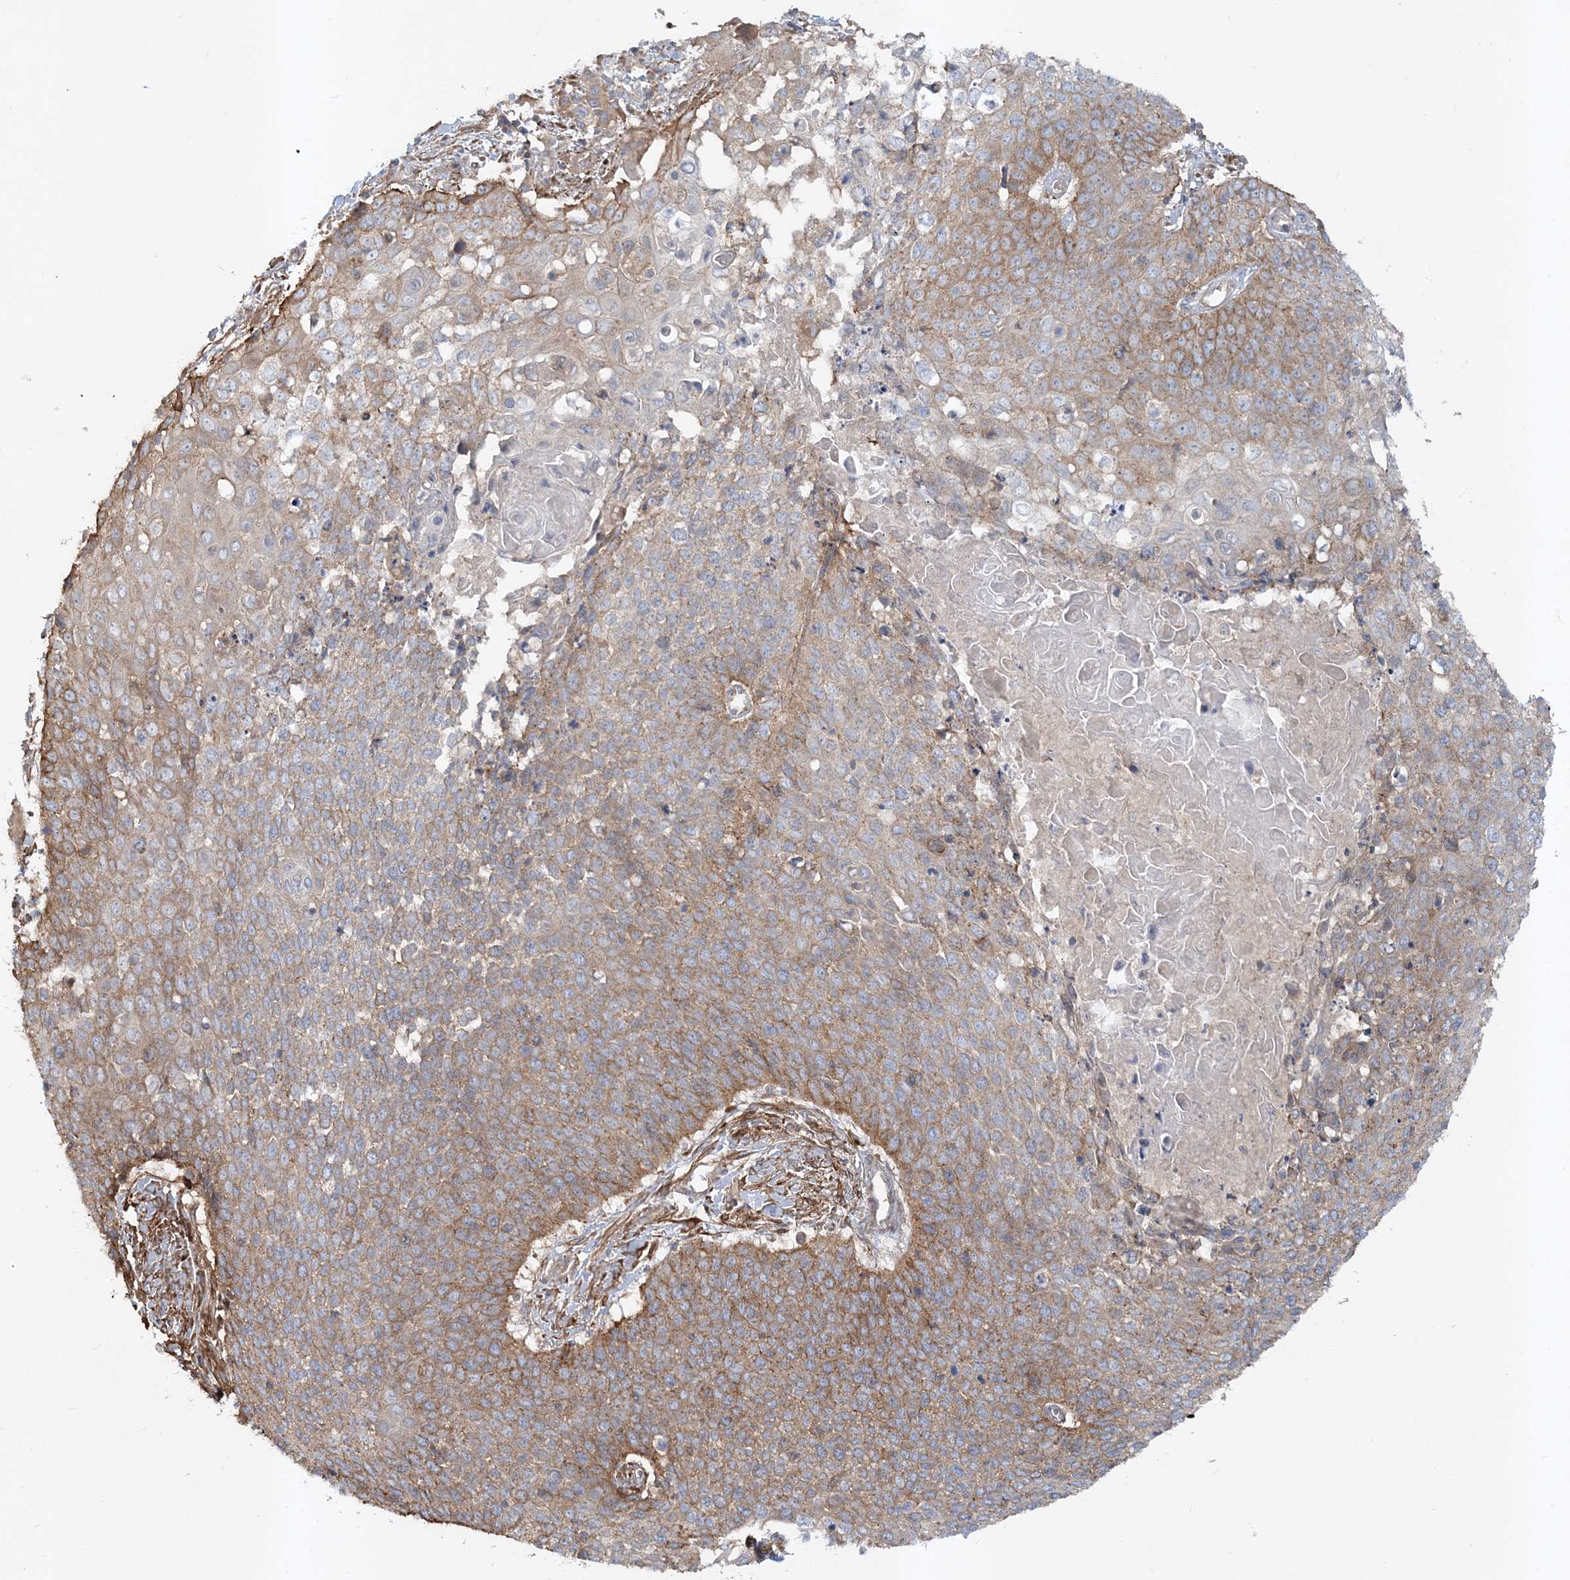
{"staining": {"intensity": "moderate", "quantity": "25%-75%", "location": "cytoplasmic/membranous"}, "tissue": "cervical cancer", "cell_type": "Tumor cells", "image_type": "cancer", "snomed": [{"axis": "morphology", "description": "Squamous cell carcinoma, NOS"}, {"axis": "topography", "description": "Cervix"}], "caption": "Tumor cells show medium levels of moderate cytoplasmic/membranous expression in about 25%-75% of cells in cervical squamous cell carcinoma.", "gene": "LEXM", "patient": {"sex": "female", "age": 39}}